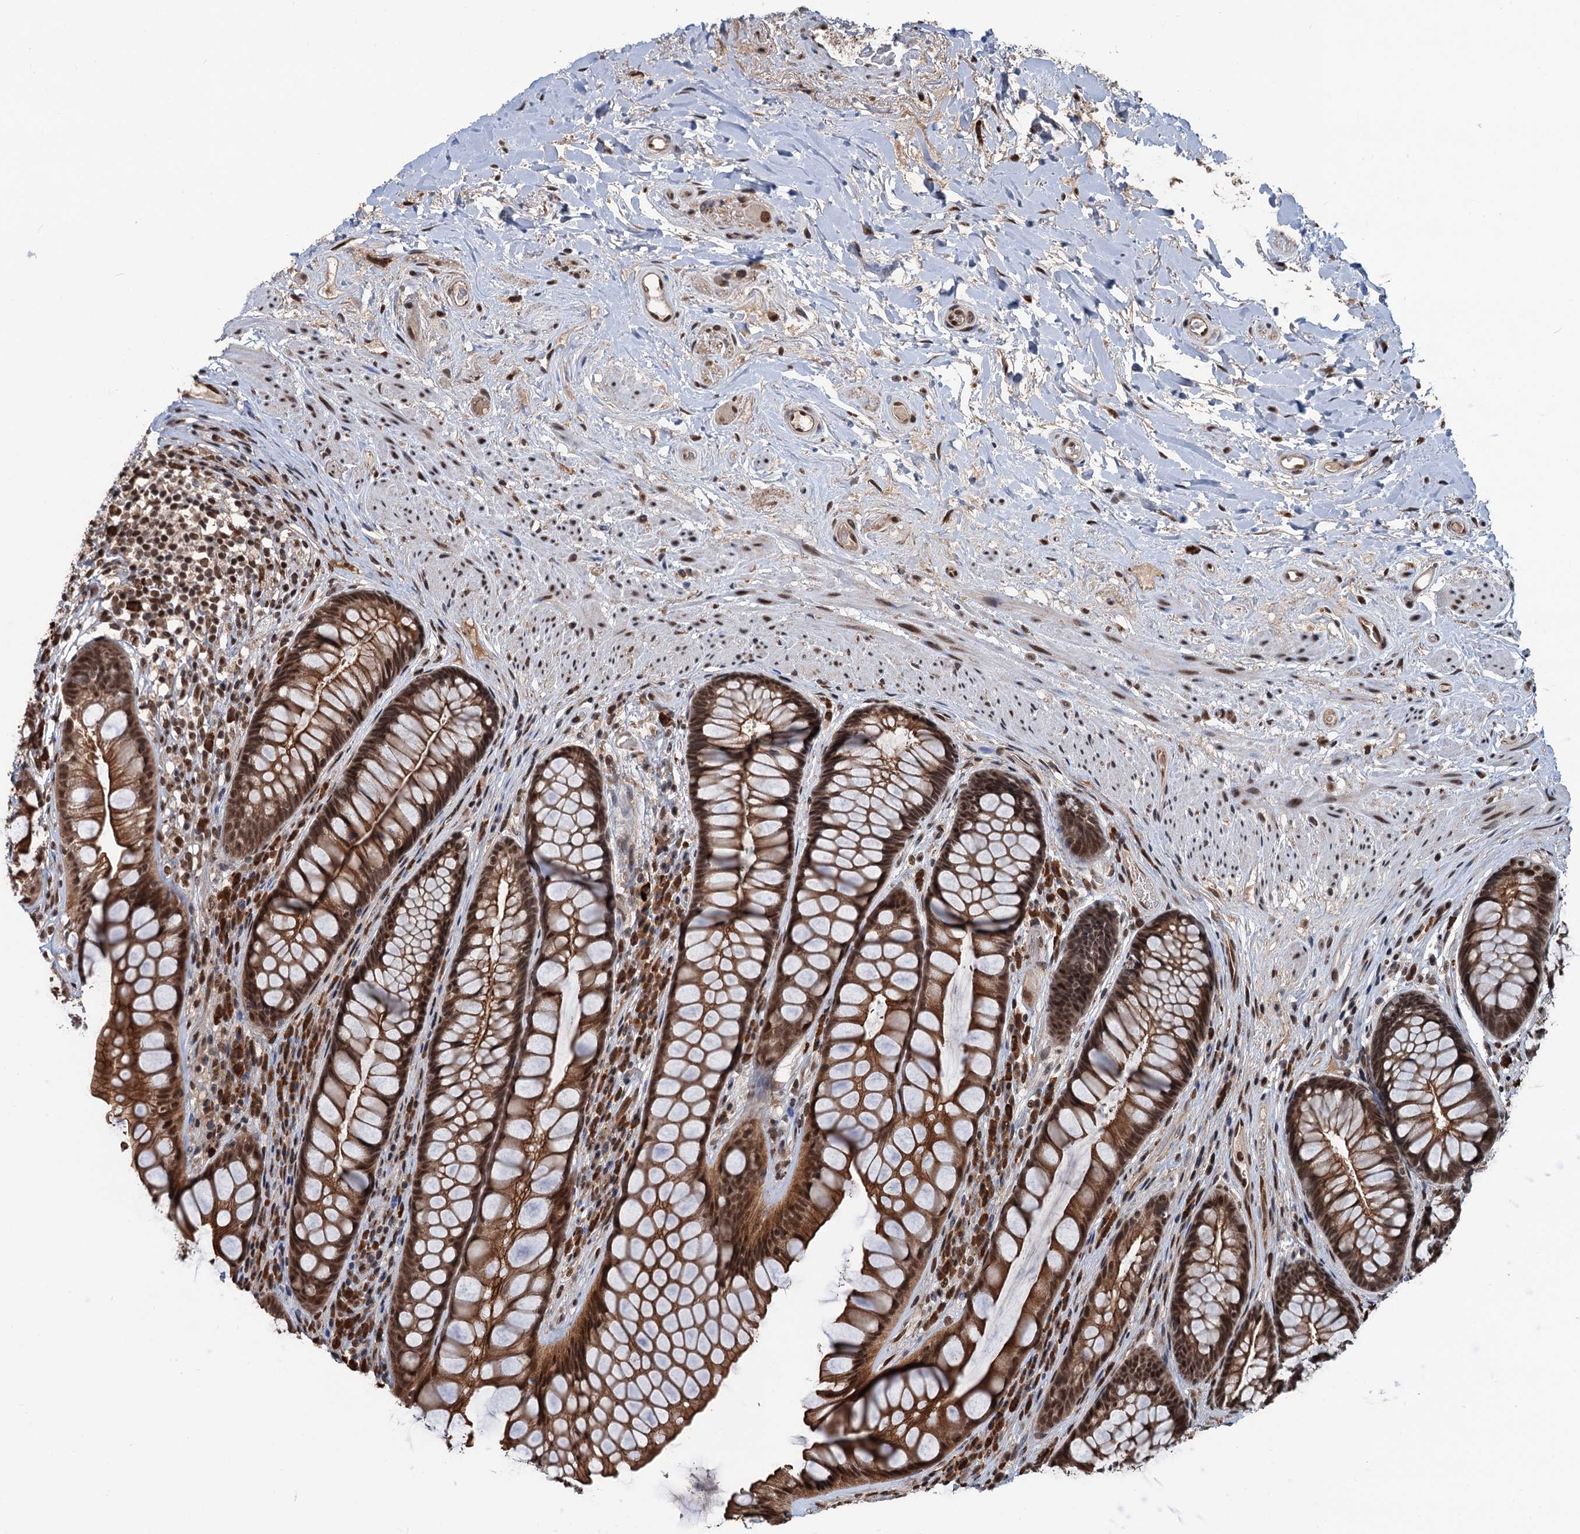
{"staining": {"intensity": "moderate", "quantity": ">75%", "location": "cytoplasmic/membranous,nuclear"}, "tissue": "rectum", "cell_type": "Glandular cells", "image_type": "normal", "snomed": [{"axis": "morphology", "description": "Normal tissue, NOS"}, {"axis": "topography", "description": "Rectum"}], "caption": "Human rectum stained with a brown dye shows moderate cytoplasmic/membranous,nuclear positive positivity in about >75% of glandular cells.", "gene": "RASSF4", "patient": {"sex": "male", "age": 74}}